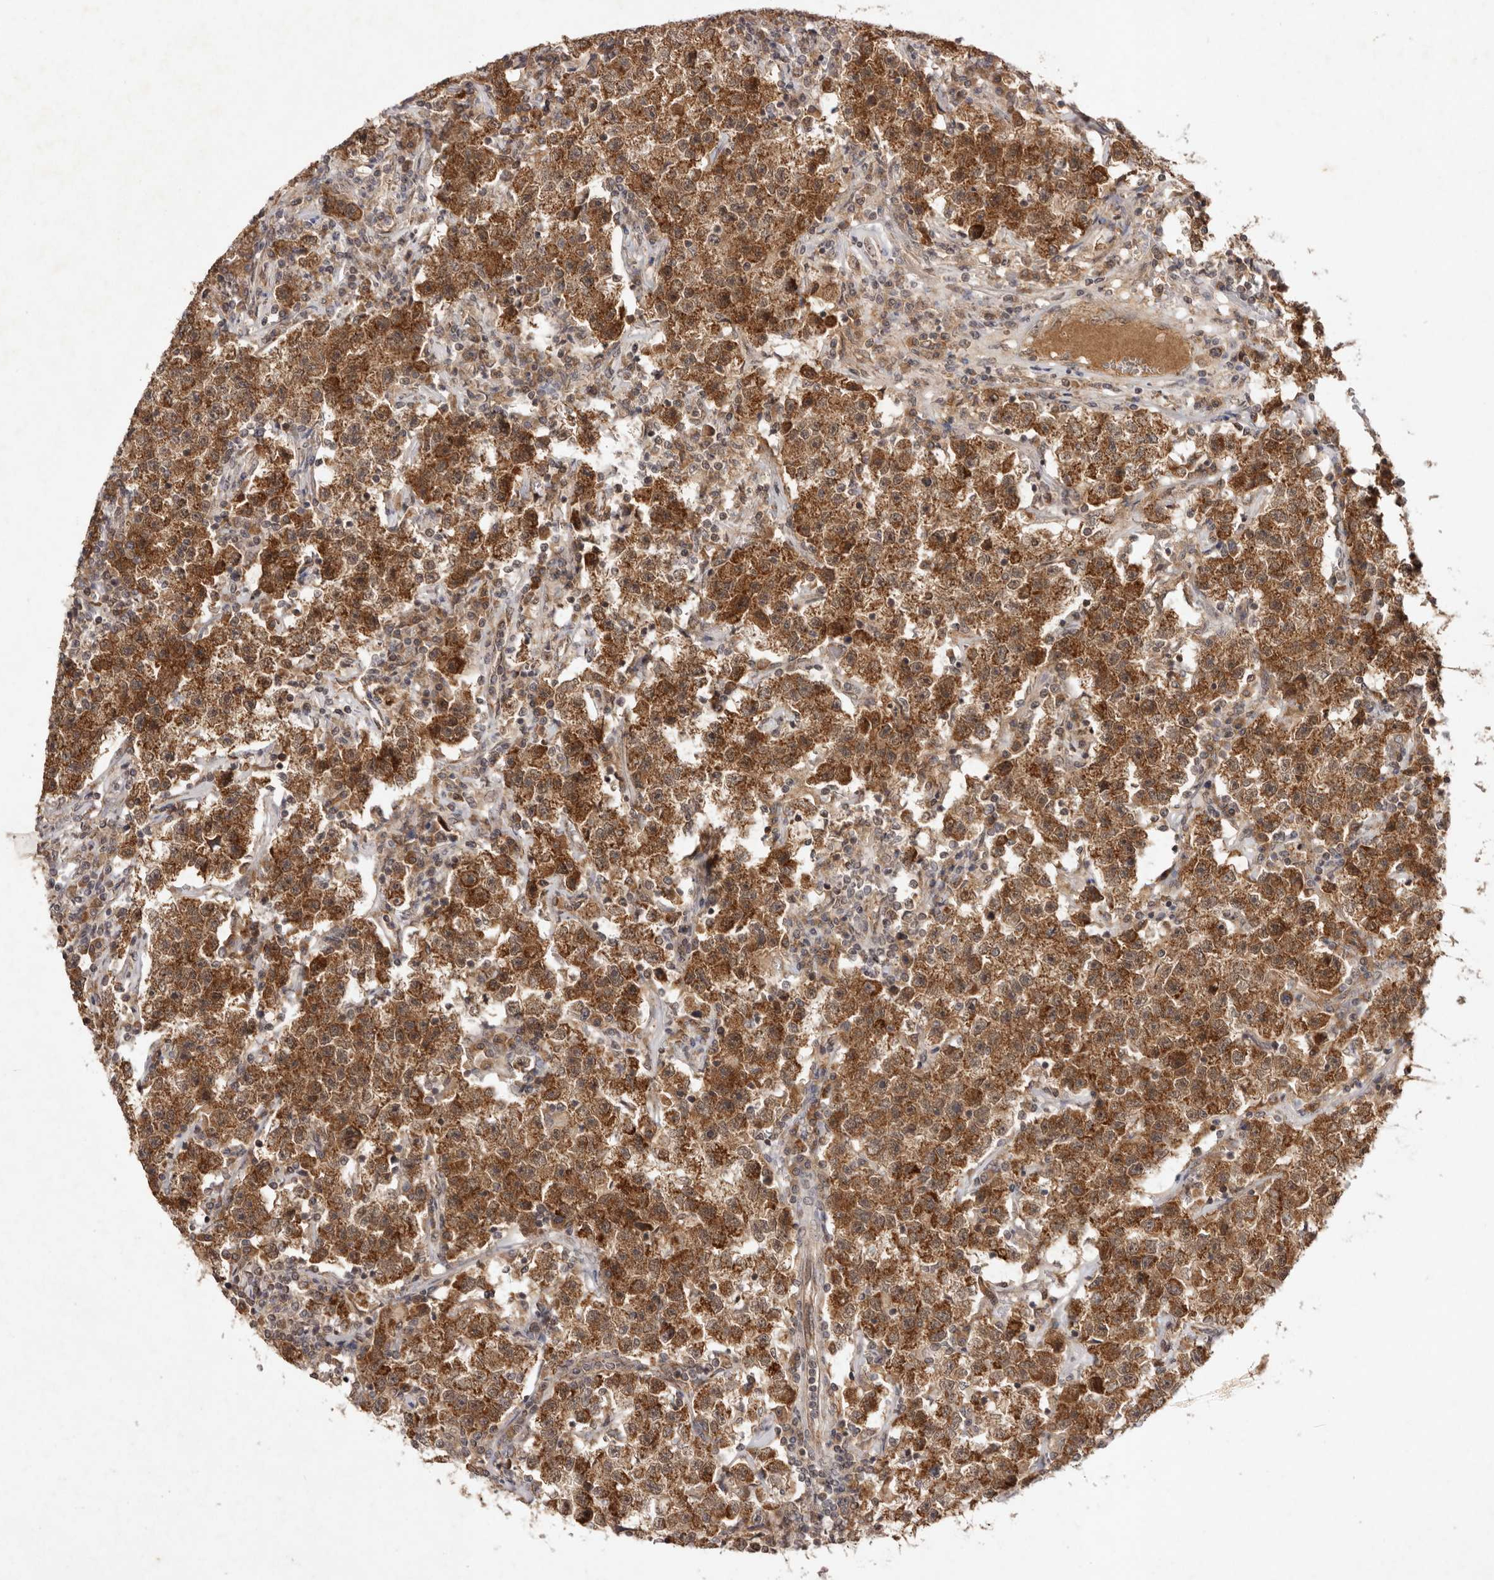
{"staining": {"intensity": "moderate", "quantity": ">75%", "location": "cytoplasmic/membranous"}, "tissue": "testis cancer", "cell_type": "Tumor cells", "image_type": "cancer", "snomed": [{"axis": "morphology", "description": "Seminoma, NOS"}, {"axis": "topography", "description": "Testis"}], "caption": "Approximately >75% of tumor cells in human testis seminoma show moderate cytoplasmic/membranous protein expression as visualized by brown immunohistochemical staining.", "gene": "TARS2", "patient": {"sex": "male", "age": 22}}